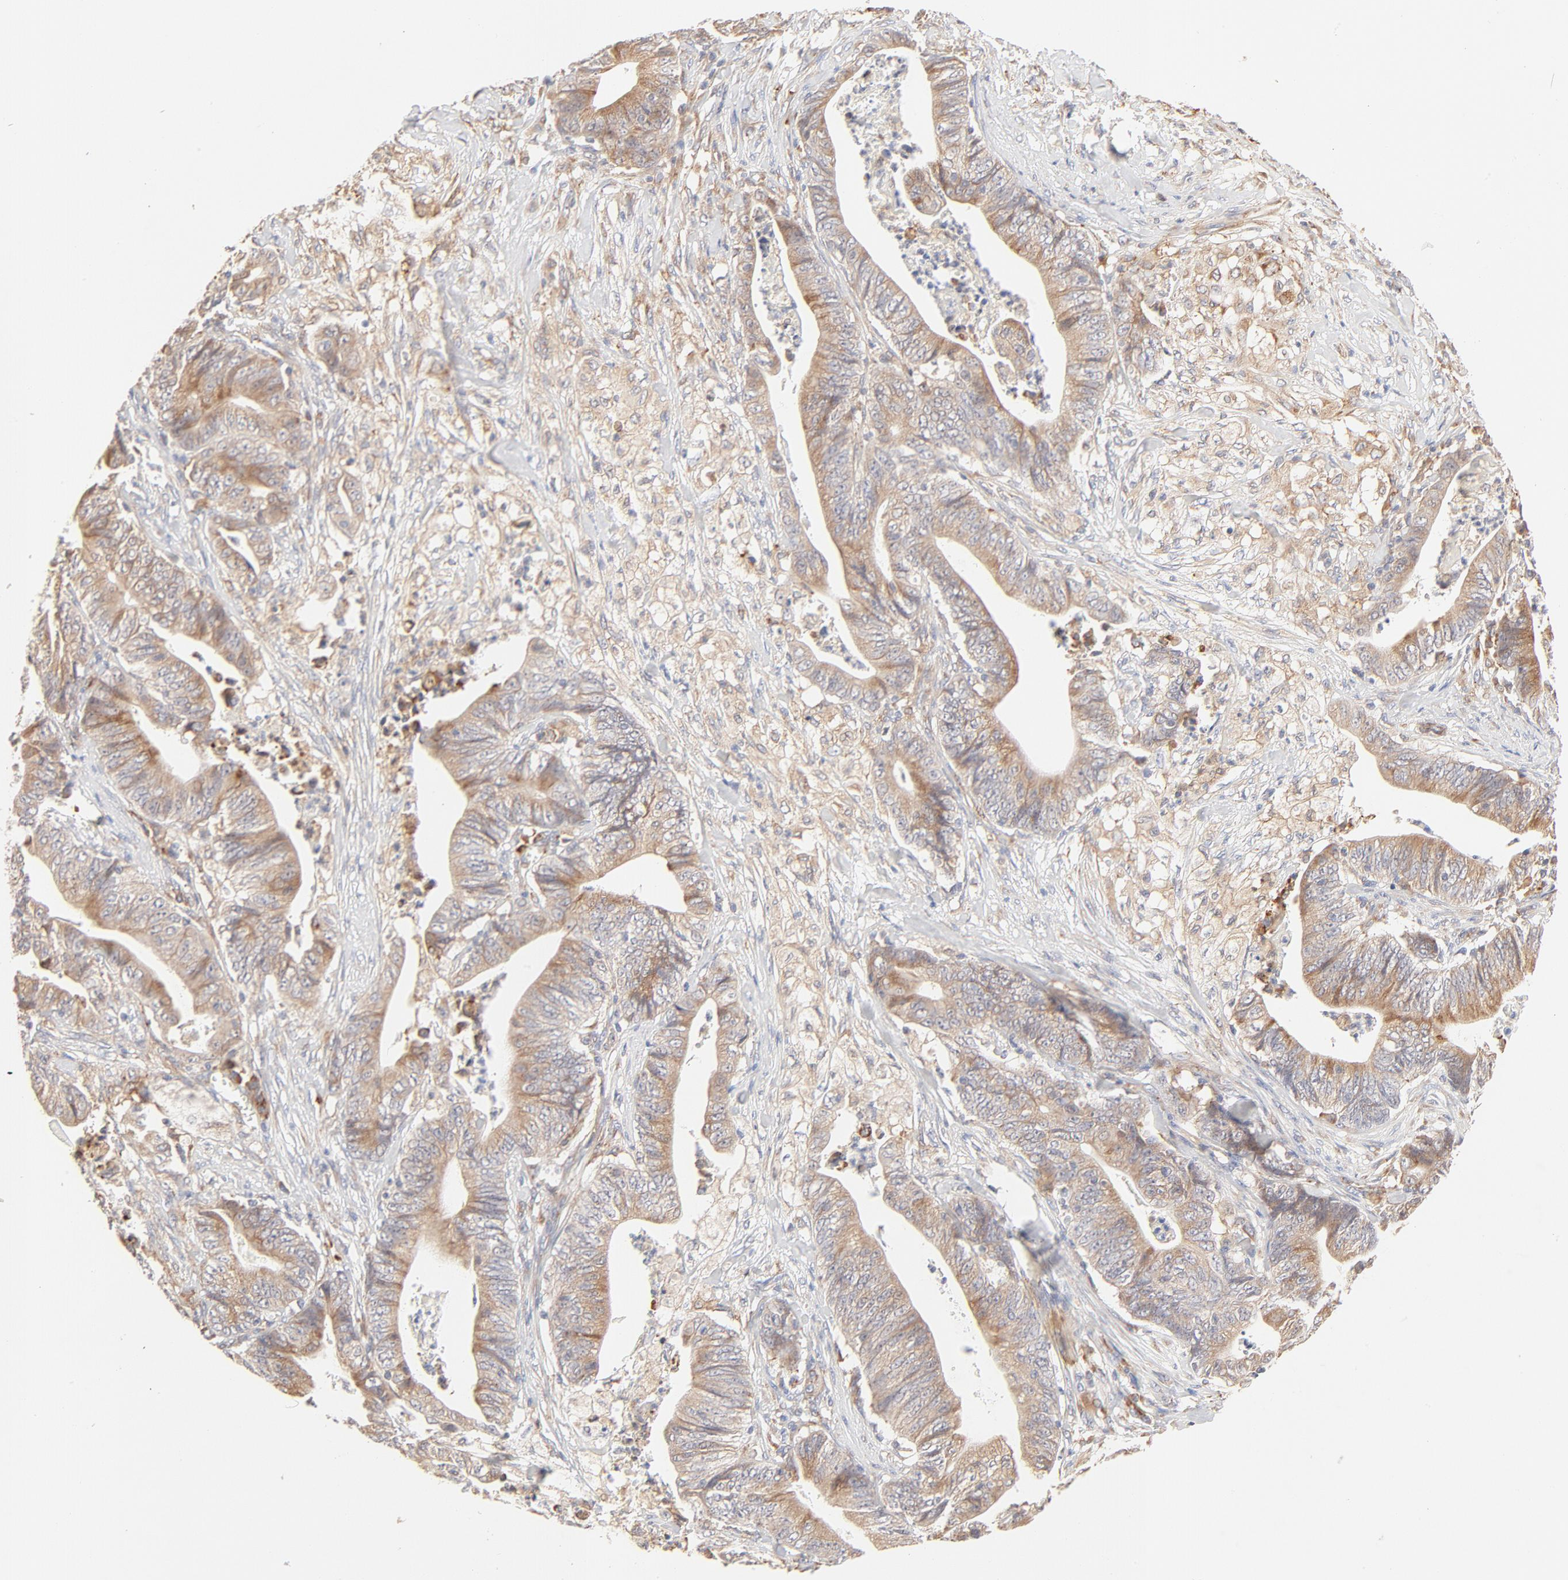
{"staining": {"intensity": "moderate", "quantity": ">75%", "location": "cytoplasmic/membranous"}, "tissue": "stomach cancer", "cell_type": "Tumor cells", "image_type": "cancer", "snomed": [{"axis": "morphology", "description": "Adenocarcinoma, NOS"}, {"axis": "topography", "description": "Stomach, lower"}], "caption": "IHC of human stomach cancer (adenocarcinoma) demonstrates medium levels of moderate cytoplasmic/membranous expression in about >75% of tumor cells.", "gene": "PARP12", "patient": {"sex": "female", "age": 86}}